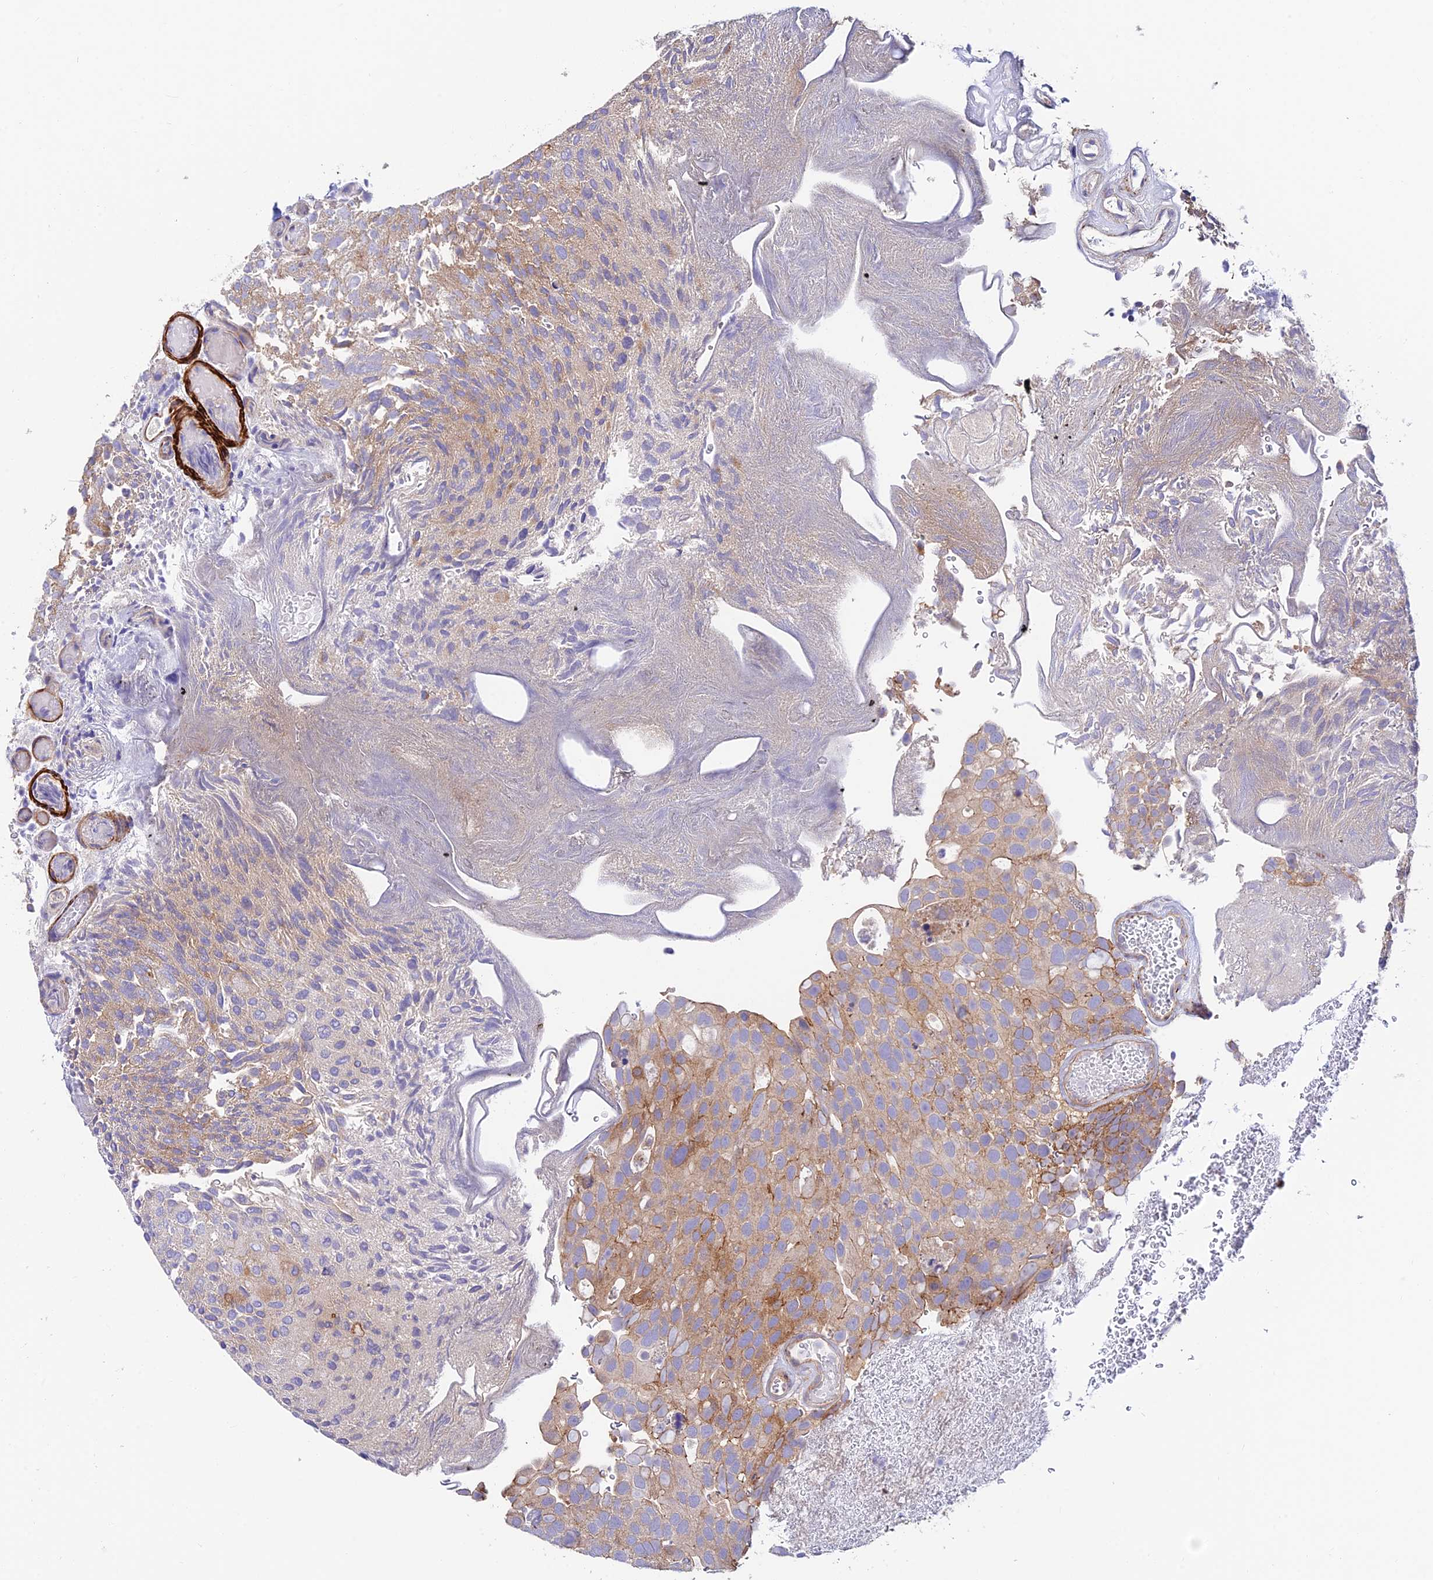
{"staining": {"intensity": "moderate", "quantity": "25%-75%", "location": "cytoplasmic/membranous"}, "tissue": "urothelial cancer", "cell_type": "Tumor cells", "image_type": "cancer", "snomed": [{"axis": "morphology", "description": "Urothelial carcinoma, Low grade"}, {"axis": "topography", "description": "Urinary bladder"}], "caption": "A medium amount of moderate cytoplasmic/membranous expression is seen in approximately 25%-75% of tumor cells in urothelial cancer tissue.", "gene": "ANKRD50", "patient": {"sex": "male", "age": 78}}